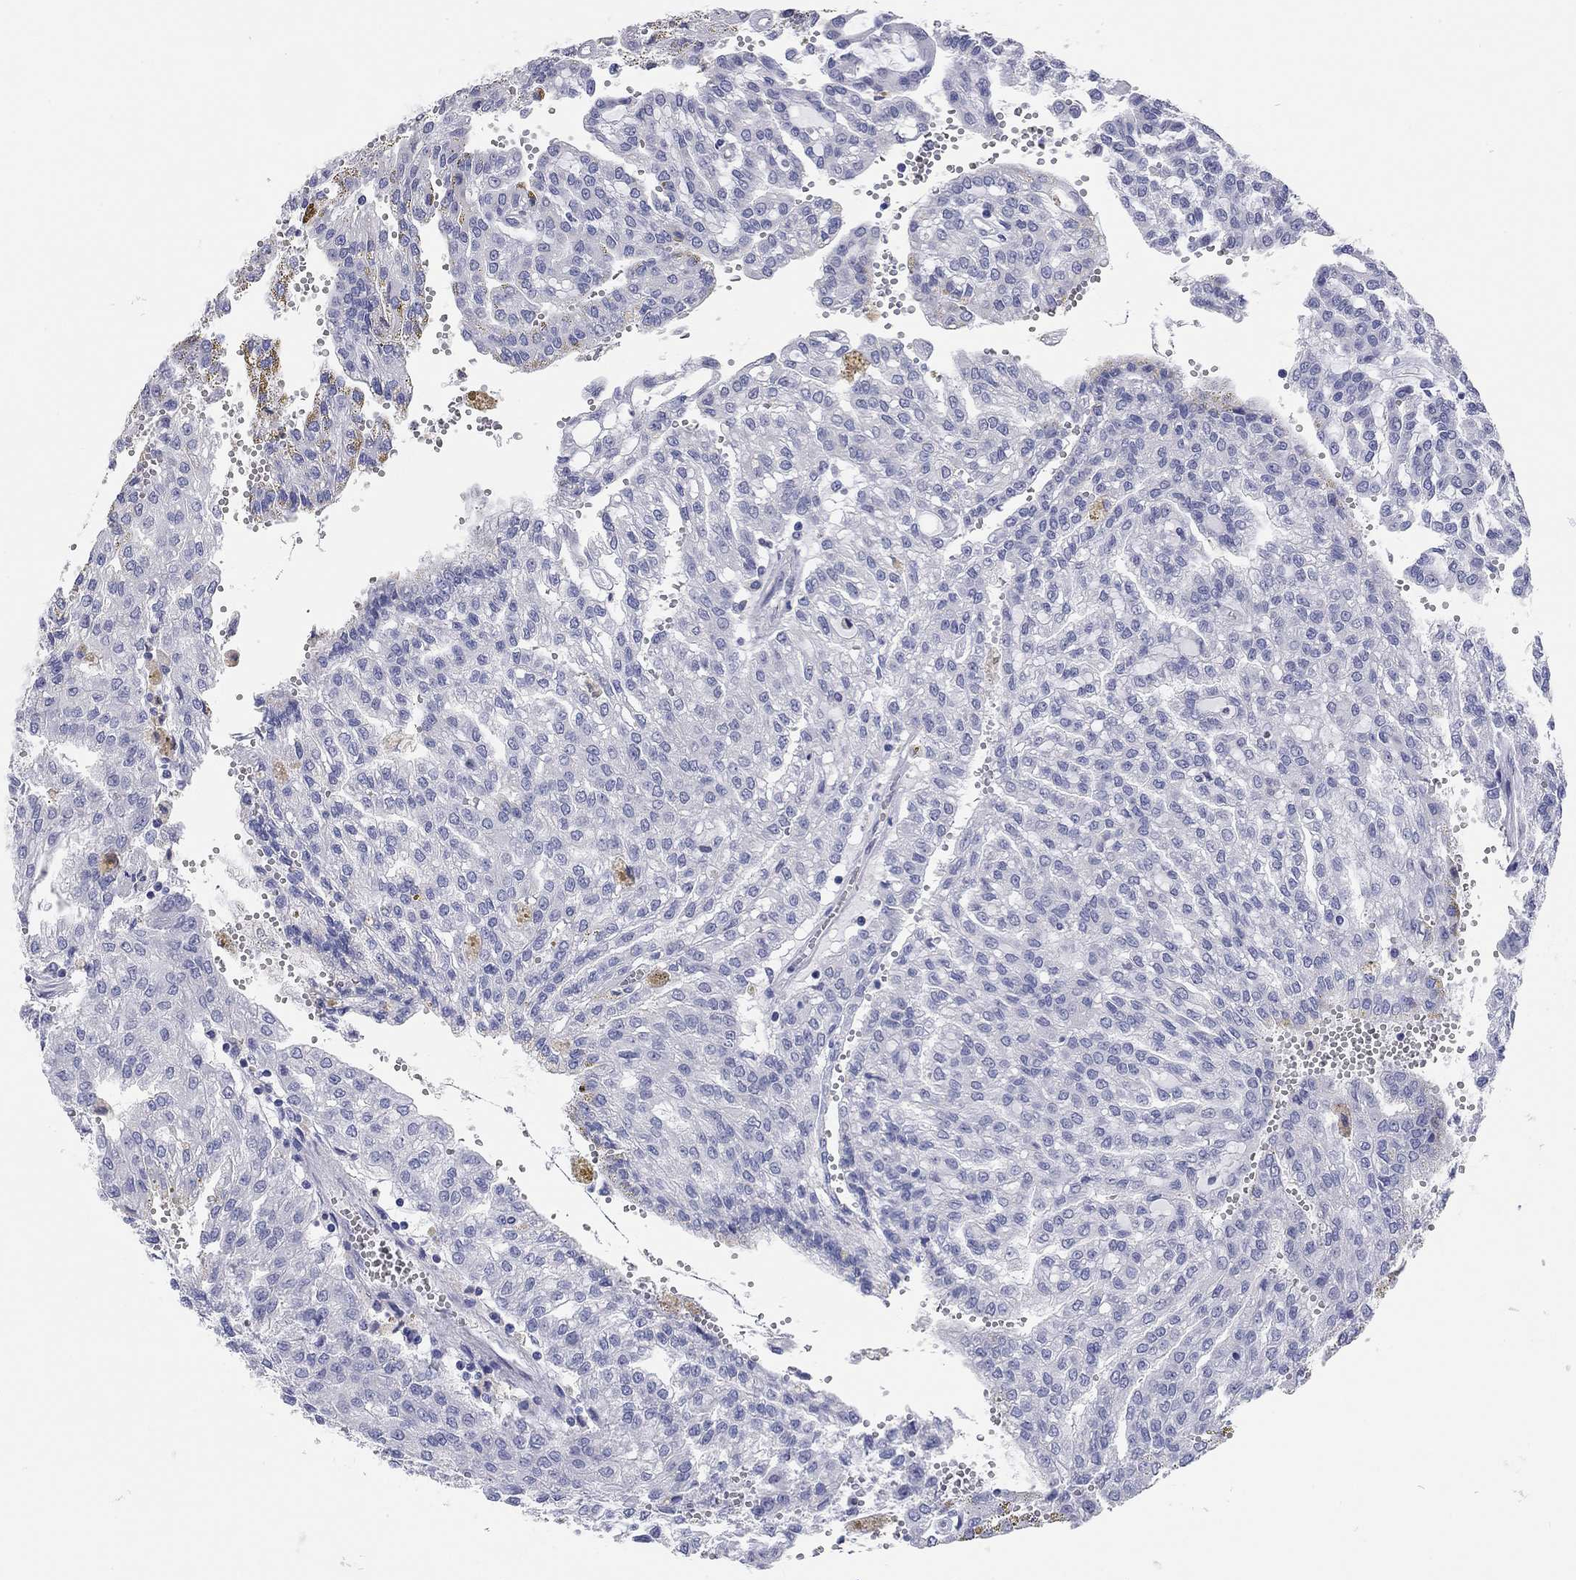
{"staining": {"intensity": "negative", "quantity": "none", "location": "none"}, "tissue": "renal cancer", "cell_type": "Tumor cells", "image_type": "cancer", "snomed": [{"axis": "morphology", "description": "Adenocarcinoma, NOS"}, {"axis": "topography", "description": "Kidney"}], "caption": "This is an immunohistochemistry (IHC) image of human adenocarcinoma (renal). There is no expression in tumor cells.", "gene": "TMEM221", "patient": {"sex": "male", "age": 63}}